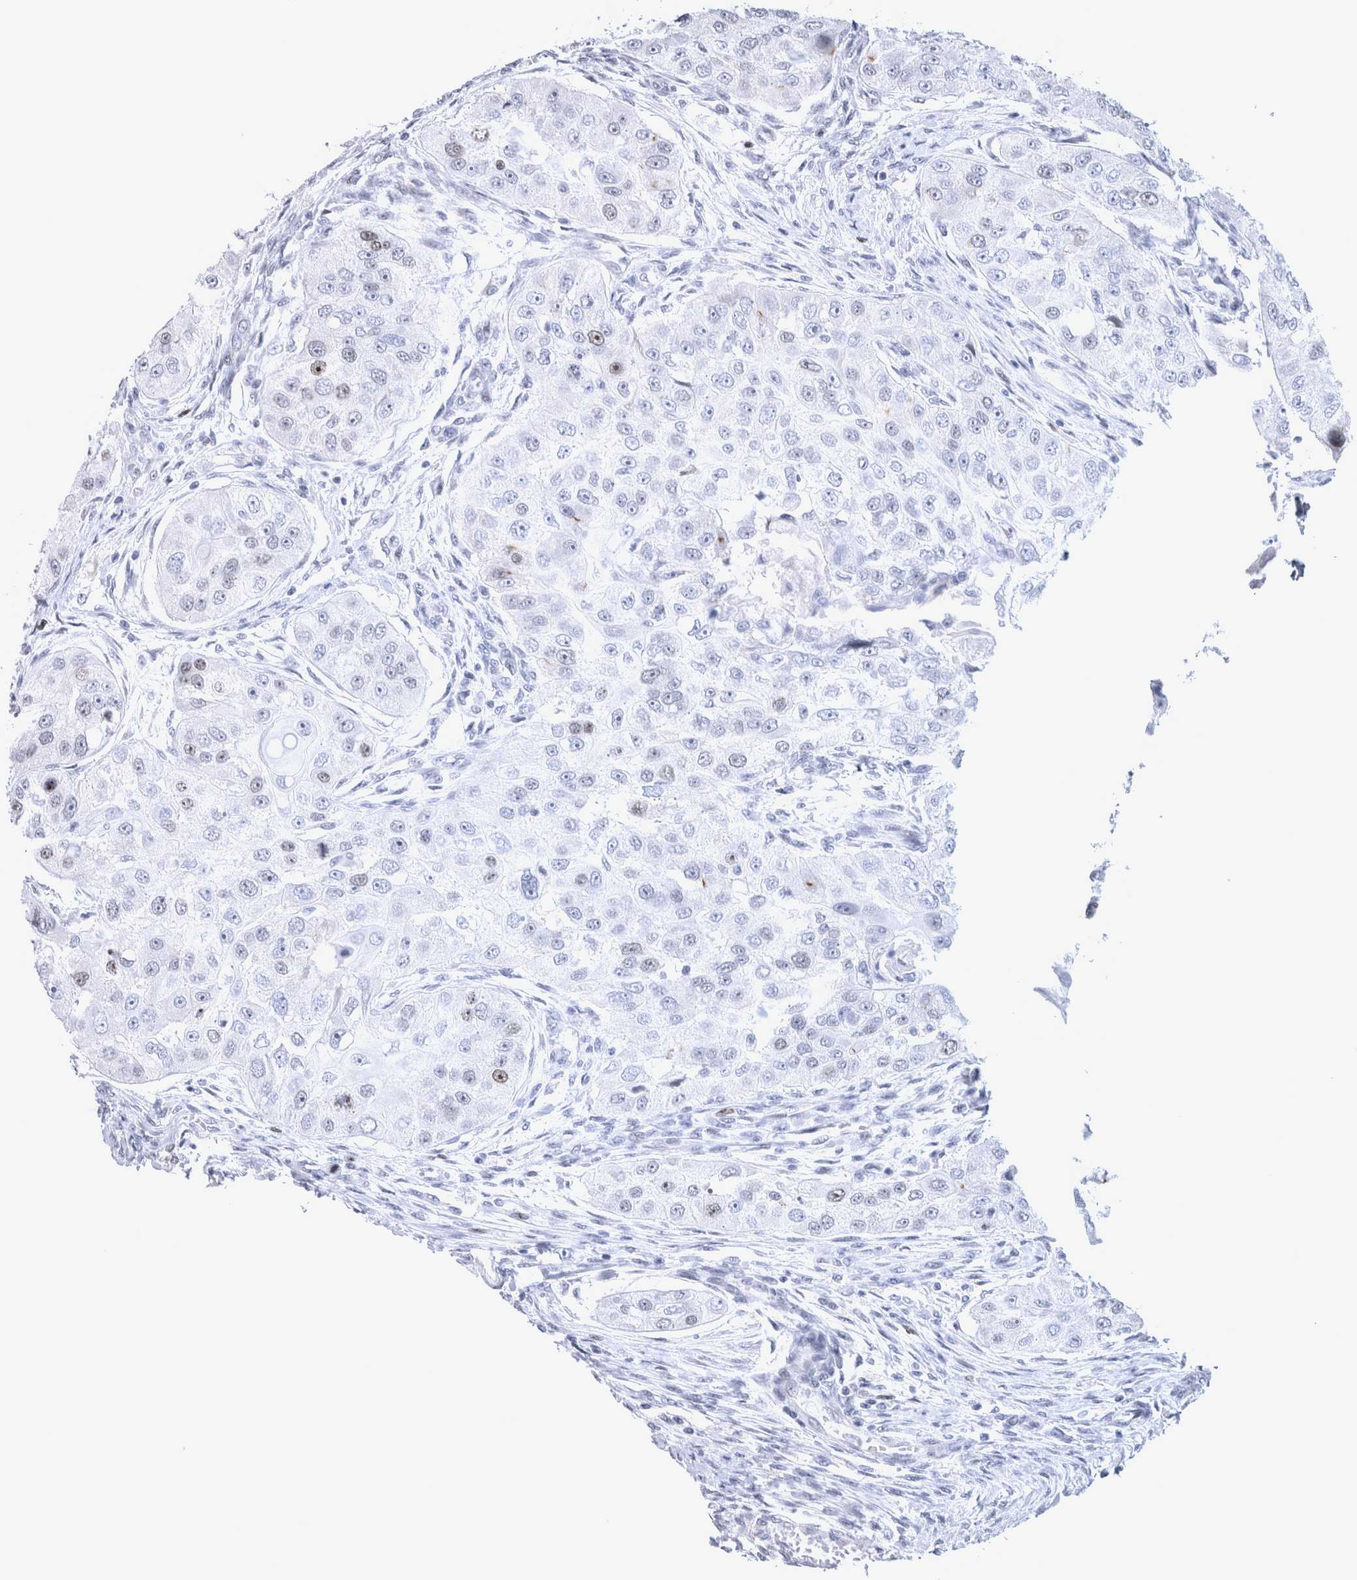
{"staining": {"intensity": "moderate", "quantity": "<25%", "location": "nuclear"}, "tissue": "head and neck cancer", "cell_type": "Tumor cells", "image_type": "cancer", "snomed": [{"axis": "morphology", "description": "Normal tissue, NOS"}, {"axis": "morphology", "description": "Squamous cell carcinoma, NOS"}, {"axis": "topography", "description": "Skeletal muscle"}, {"axis": "topography", "description": "Head-Neck"}], "caption": "Protein expression analysis of human head and neck squamous cell carcinoma reveals moderate nuclear staining in about <25% of tumor cells.", "gene": "KIF18B", "patient": {"sex": "male", "age": 51}}